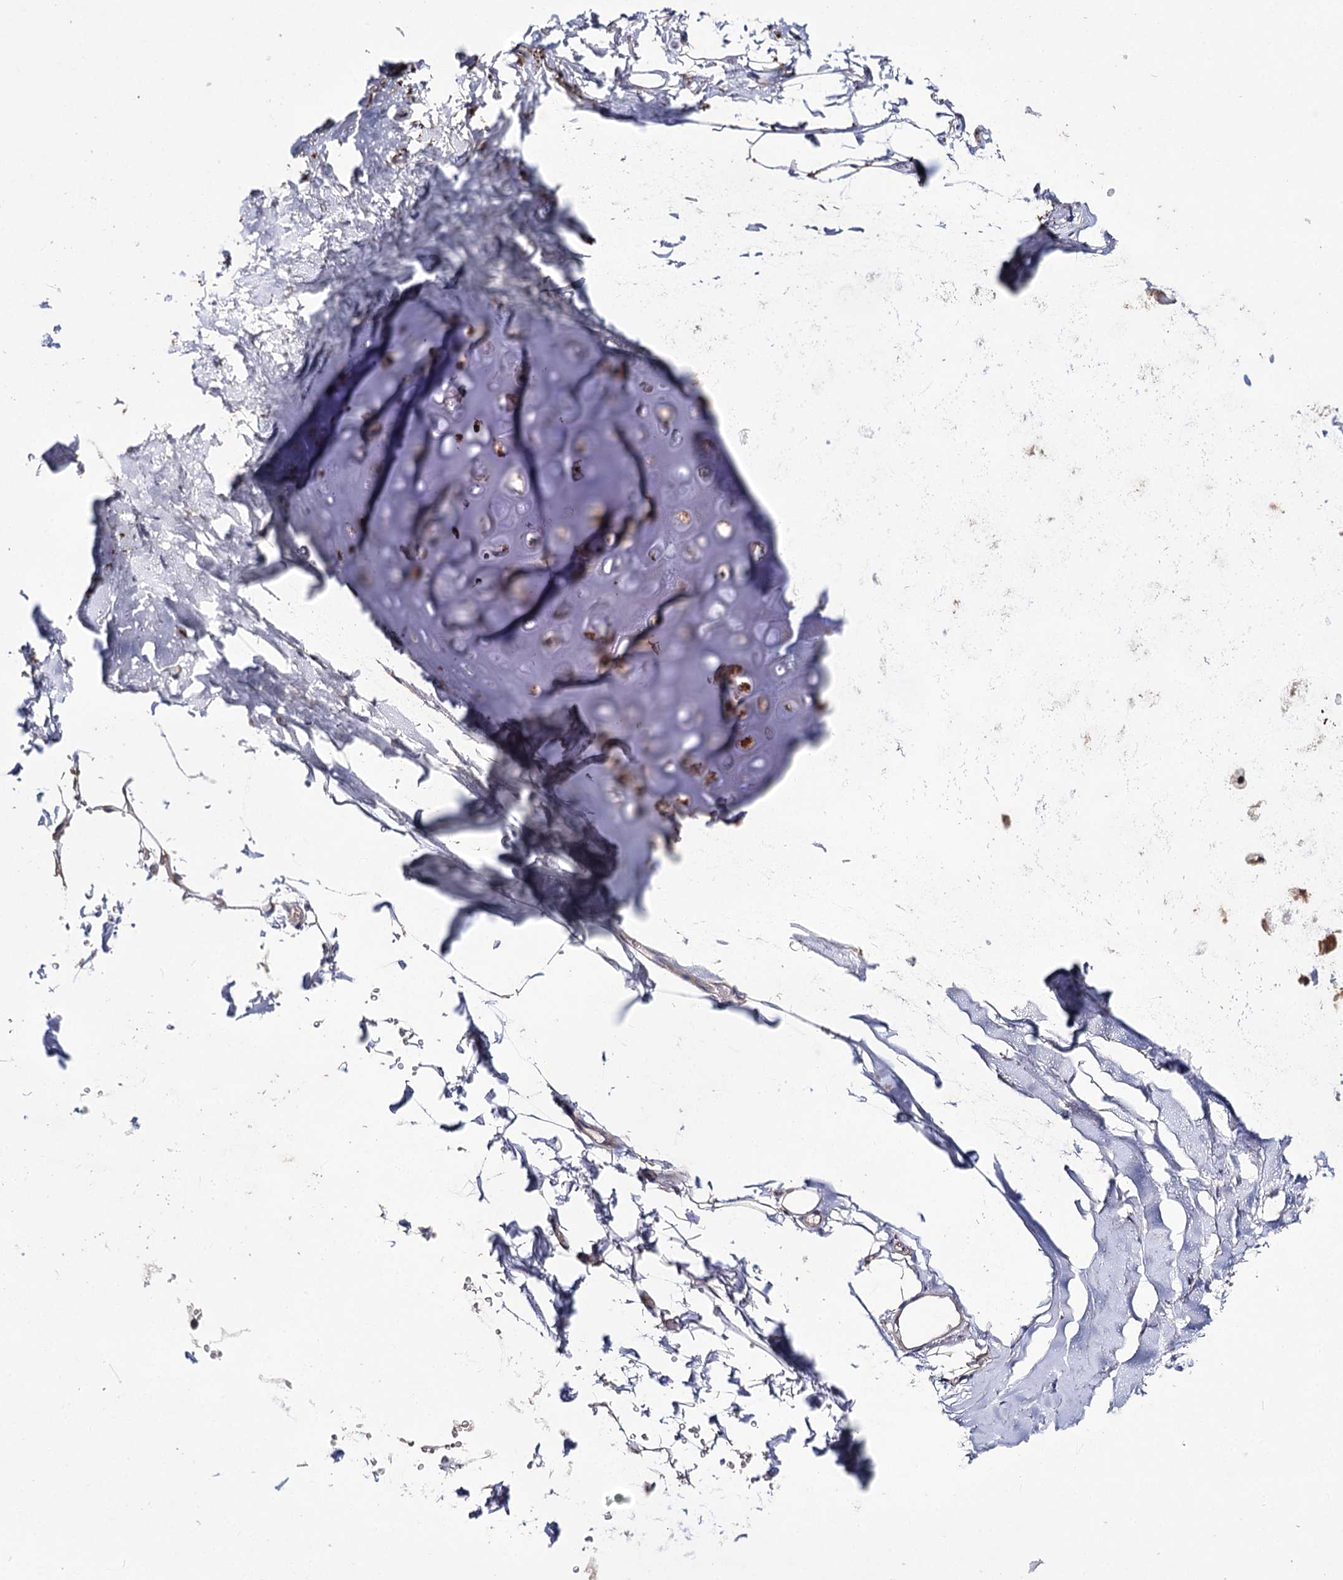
{"staining": {"intensity": "moderate", "quantity": "<25%", "location": "cytoplasmic/membranous"}, "tissue": "adipose tissue", "cell_type": "Adipocytes", "image_type": "normal", "snomed": [{"axis": "morphology", "description": "Normal tissue, NOS"}, {"axis": "topography", "description": "Cartilage tissue"}, {"axis": "topography", "description": "Bronchus"}], "caption": "Adipocytes exhibit moderate cytoplasmic/membranous positivity in approximately <25% of cells in unremarkable adipose tissue. (Stains: DAB in brown, nuclei in blue, Microscopy: brightfield microscopy at high magnification).", "gene": "AURKC", "patient": {"sex": "female", "age": 73}}